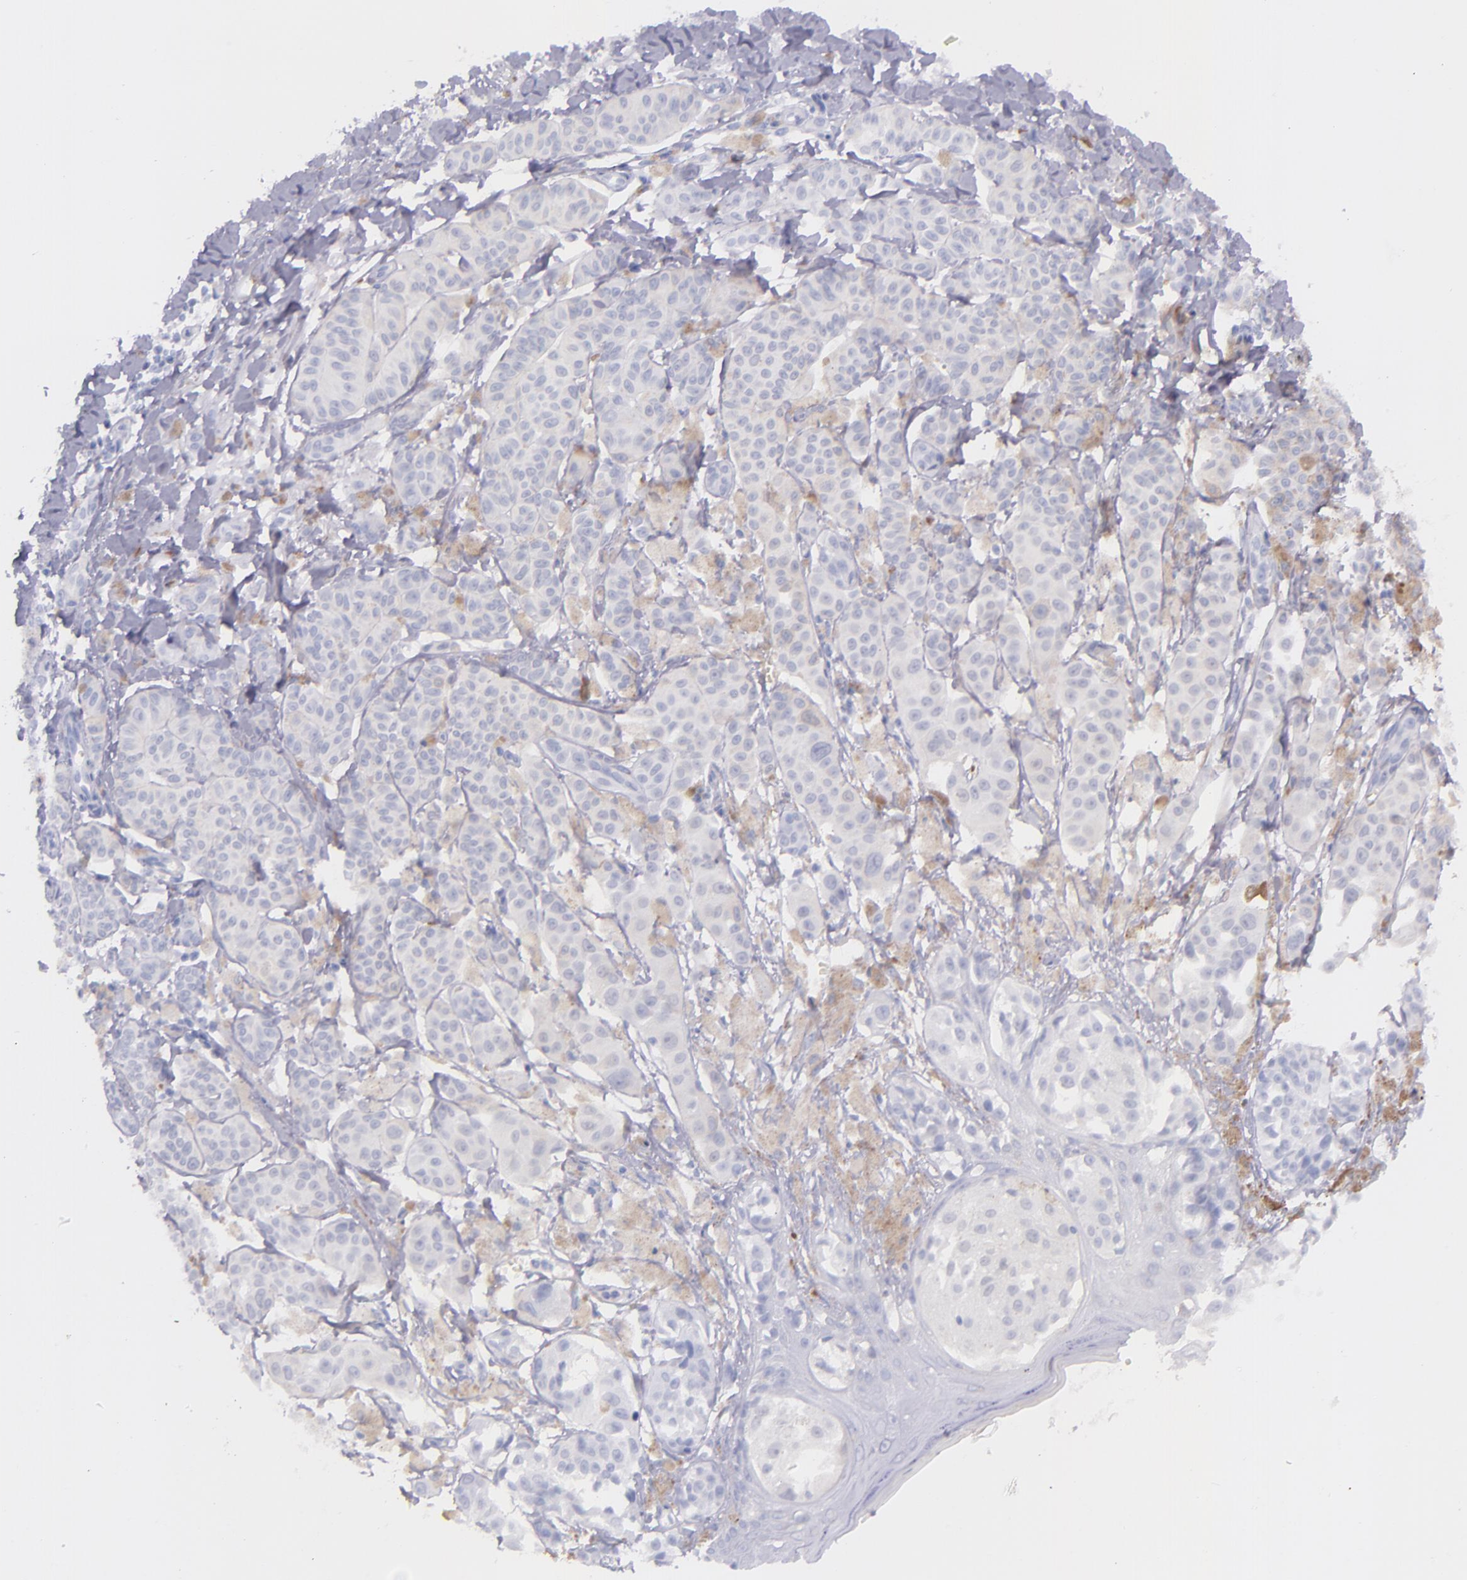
{"staining": {"intensity": "negative", "quantity": "none", "location": "none"}, "tissue": "melanoma", "cell_type": "Tumor cells", "image_type": "cancer", "snomed": [{"axis": "morphology", "description": "Malignant melanoma, NOS"}, {"axis": "topography", "description": "Skin"}], "caption": "Protein analysis of malignant melanoma reveals no significant expression in tumor cells.", "gene": "SFTPA2", "patient": {"sex": "male", "age": 76}}